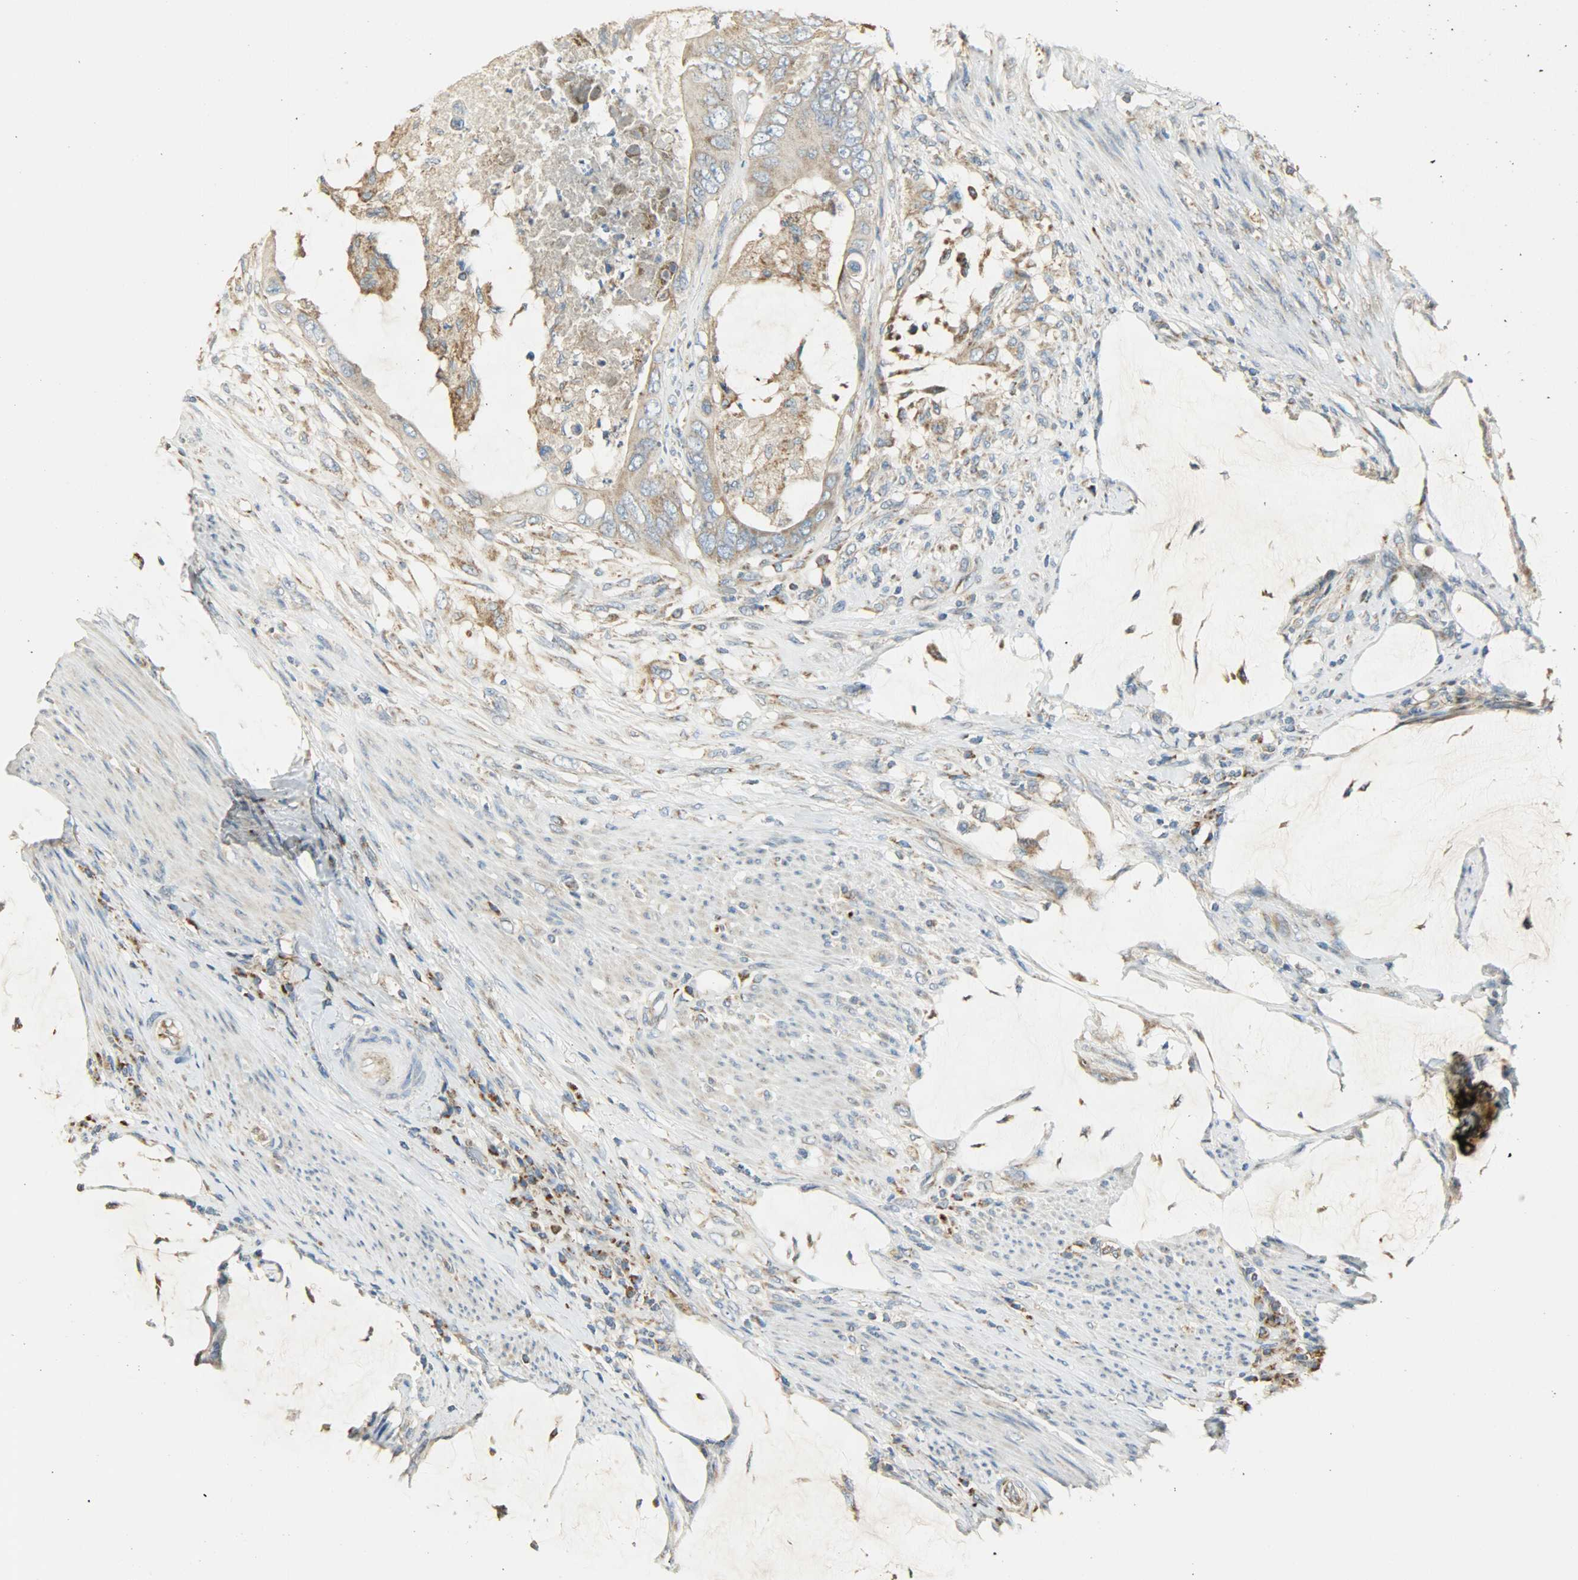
{"staining": {"intensity": "moderate", "quantity": ">75%", "location": "cytoplasmic/membranous"}, "tissue": "colorectal cancer", "cell_type": "Tumor cells", "image_type": "cancer", "snomed": [{"axis": "morphology", "description": "Adenocarcinoma, NOS"}, {"axis": "topography", "description": "Rectum"}], "caption": "Human adenocarcinoma (colorectal) stained with a brown dye exhibits moderate cytoplasmic/membranous positive expression in approximately >75% of tumor cells.", "gene": "NNT", "patient": {"sex": "female", "age": 77}}